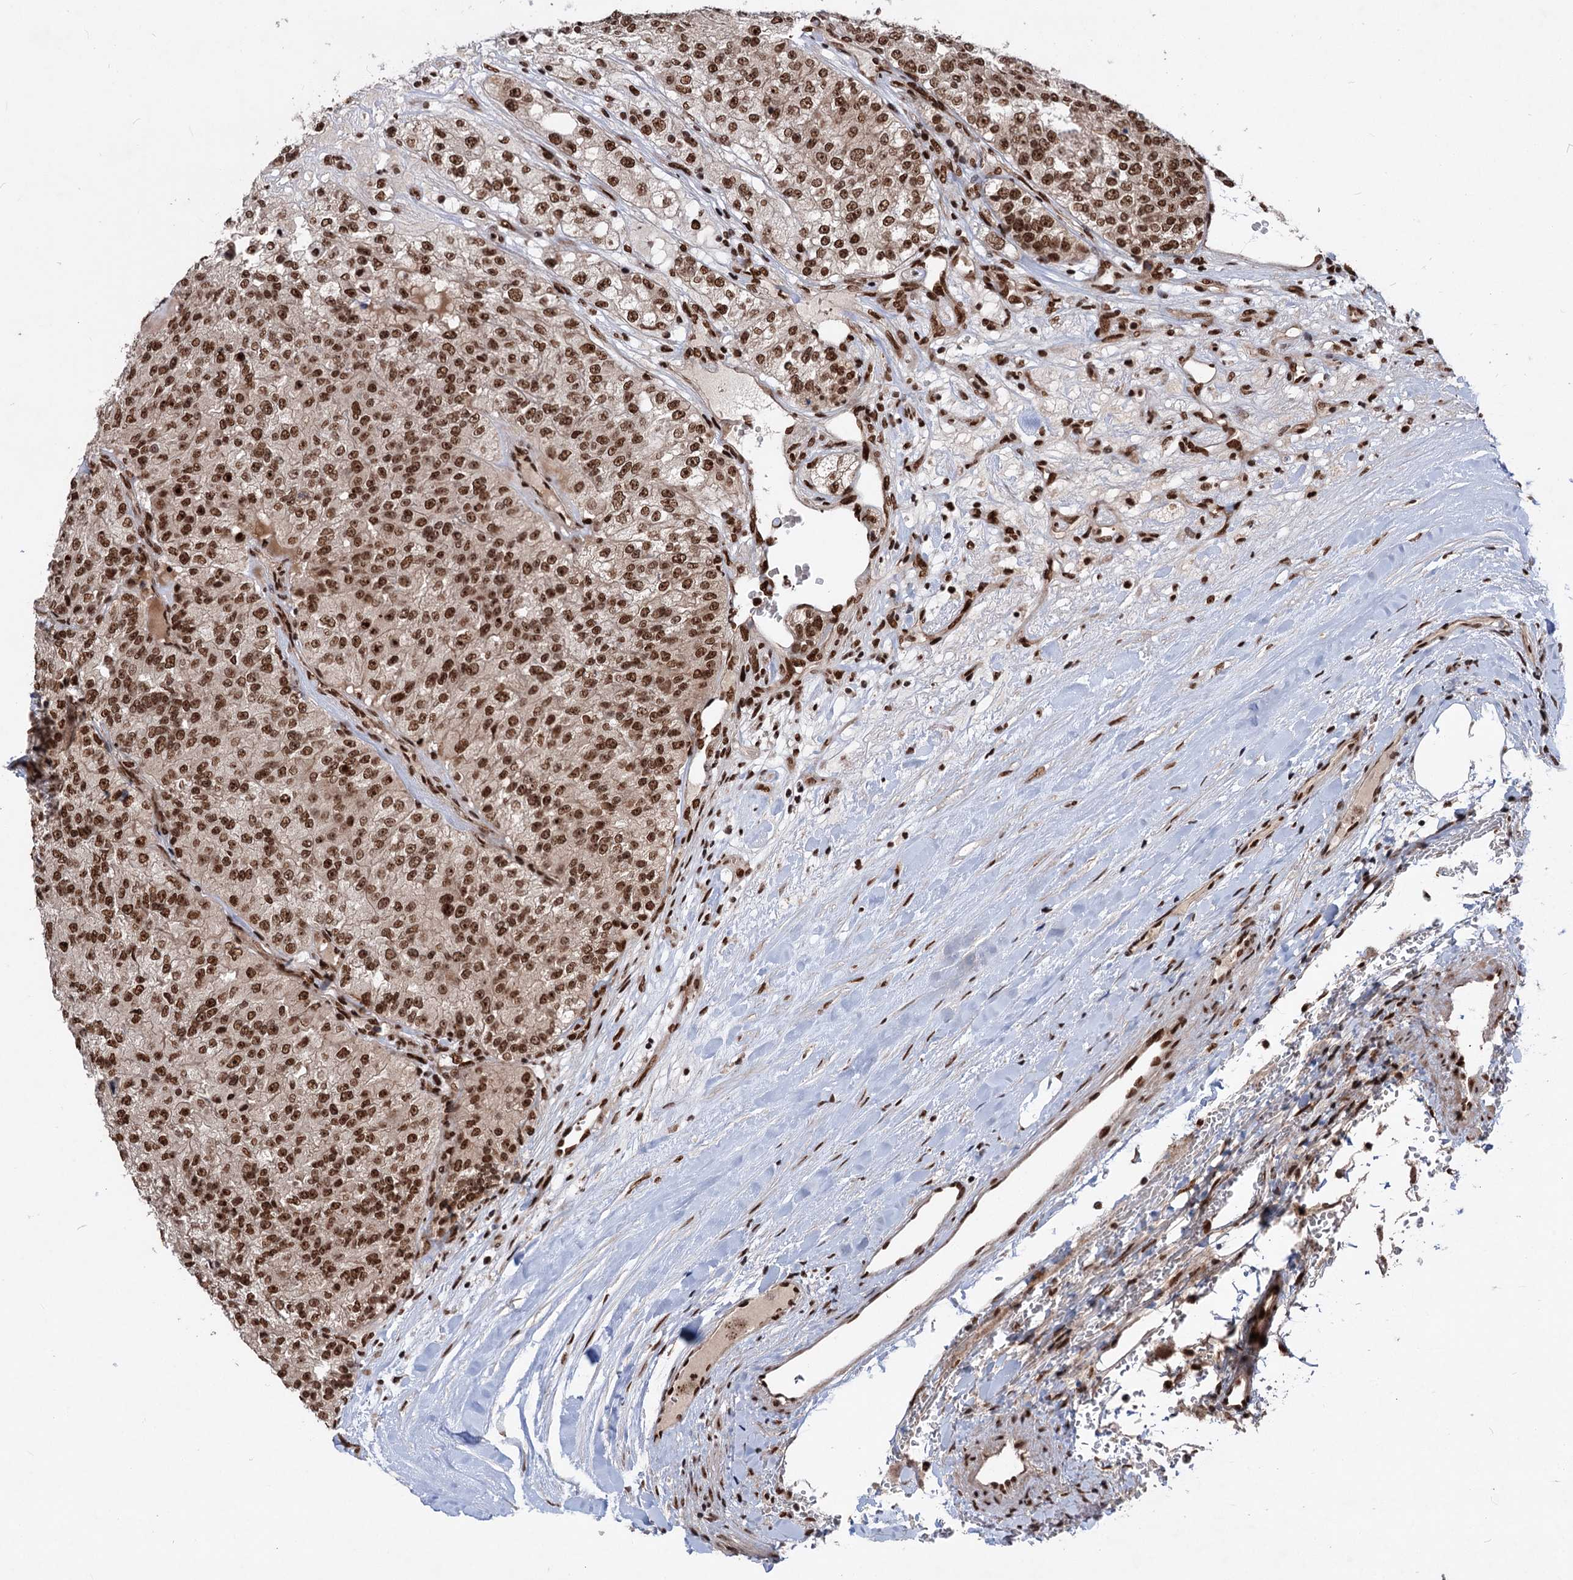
{"staining": {"intensity": "strong", "quantity": ">75%", "location": "nuclear"}, "tissue": "renal cancer", "cell_type": "Tumor cells", "image_type": "cancer", "snomed": [{"axis": "morphology", "description": "Adenocarcinoma, NOS"}, {"axis": "topography", "description": "Kidney"}], "caption": "Immunohistochemical staining of renal cancer exhibits high levels of strong nuclear positivity in about >75% of tumor cells.", "gene": "MAML1", "patient": {"sex": "female", "age": 63}}